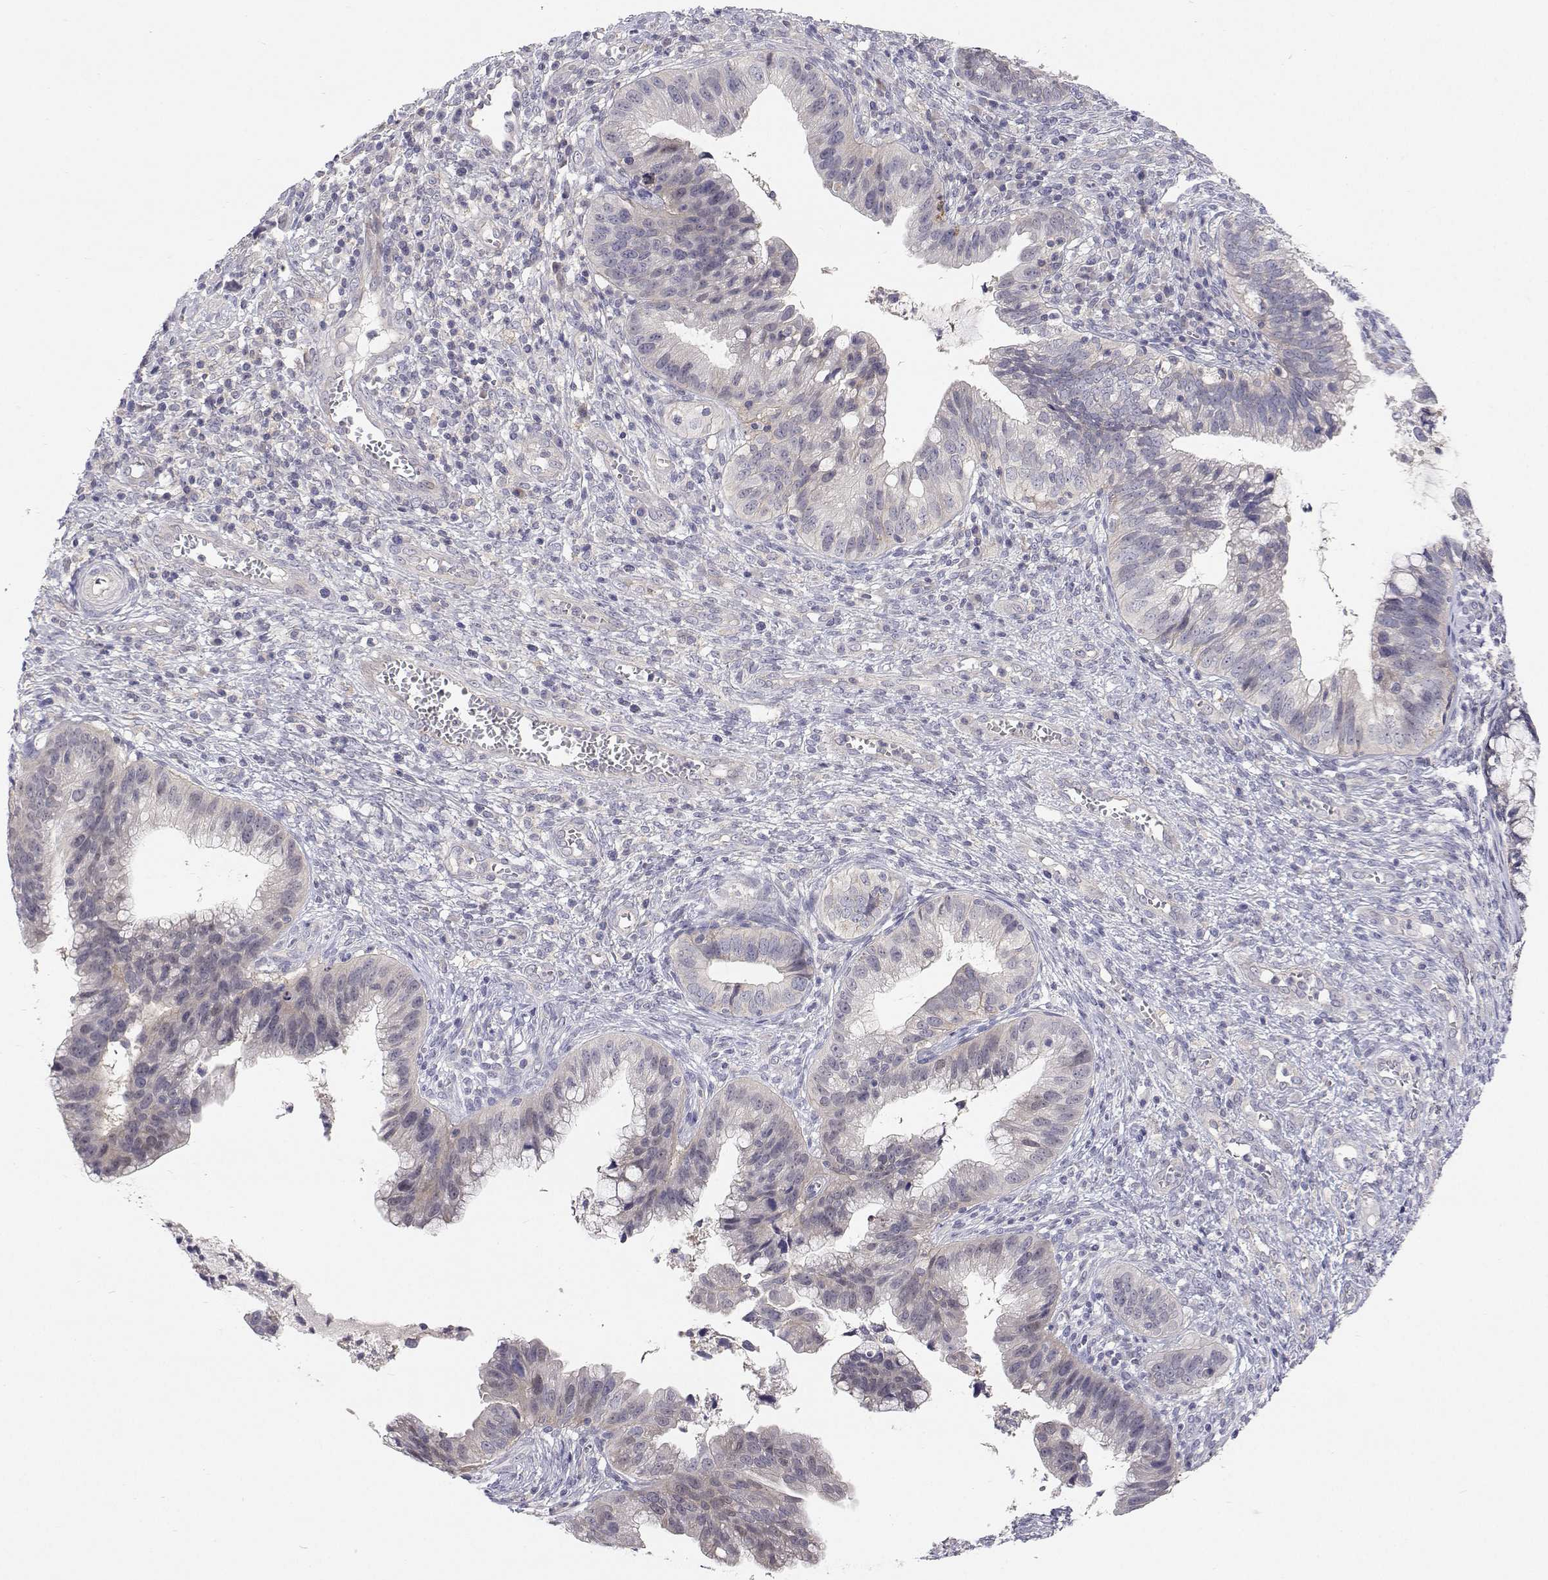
{"staining": {"intensity": "weak", "quantity": "<25%", "location": "nuclear"}, "tissue": "cervical cancer", "cell_type": "Tumor cells", "image_type": "cancer", "snomed": [{"axis": "morphology", "description": "Adenocarcinoma, NOS"}, {"axis": "topography", "description": "Cervix"}], "caption": "Histopathology image shows no protein staining in tumor cells of cervical cancer tissue. The staining was performed using DAB (3,3'-diaminobenzidine) to visualize the protein expression in brown, while the nuclei were stained in blue with hematoxylin (Magnification: 20x).", "gene": "MYPN", "patient": {"sex": "female", "age": 34}}